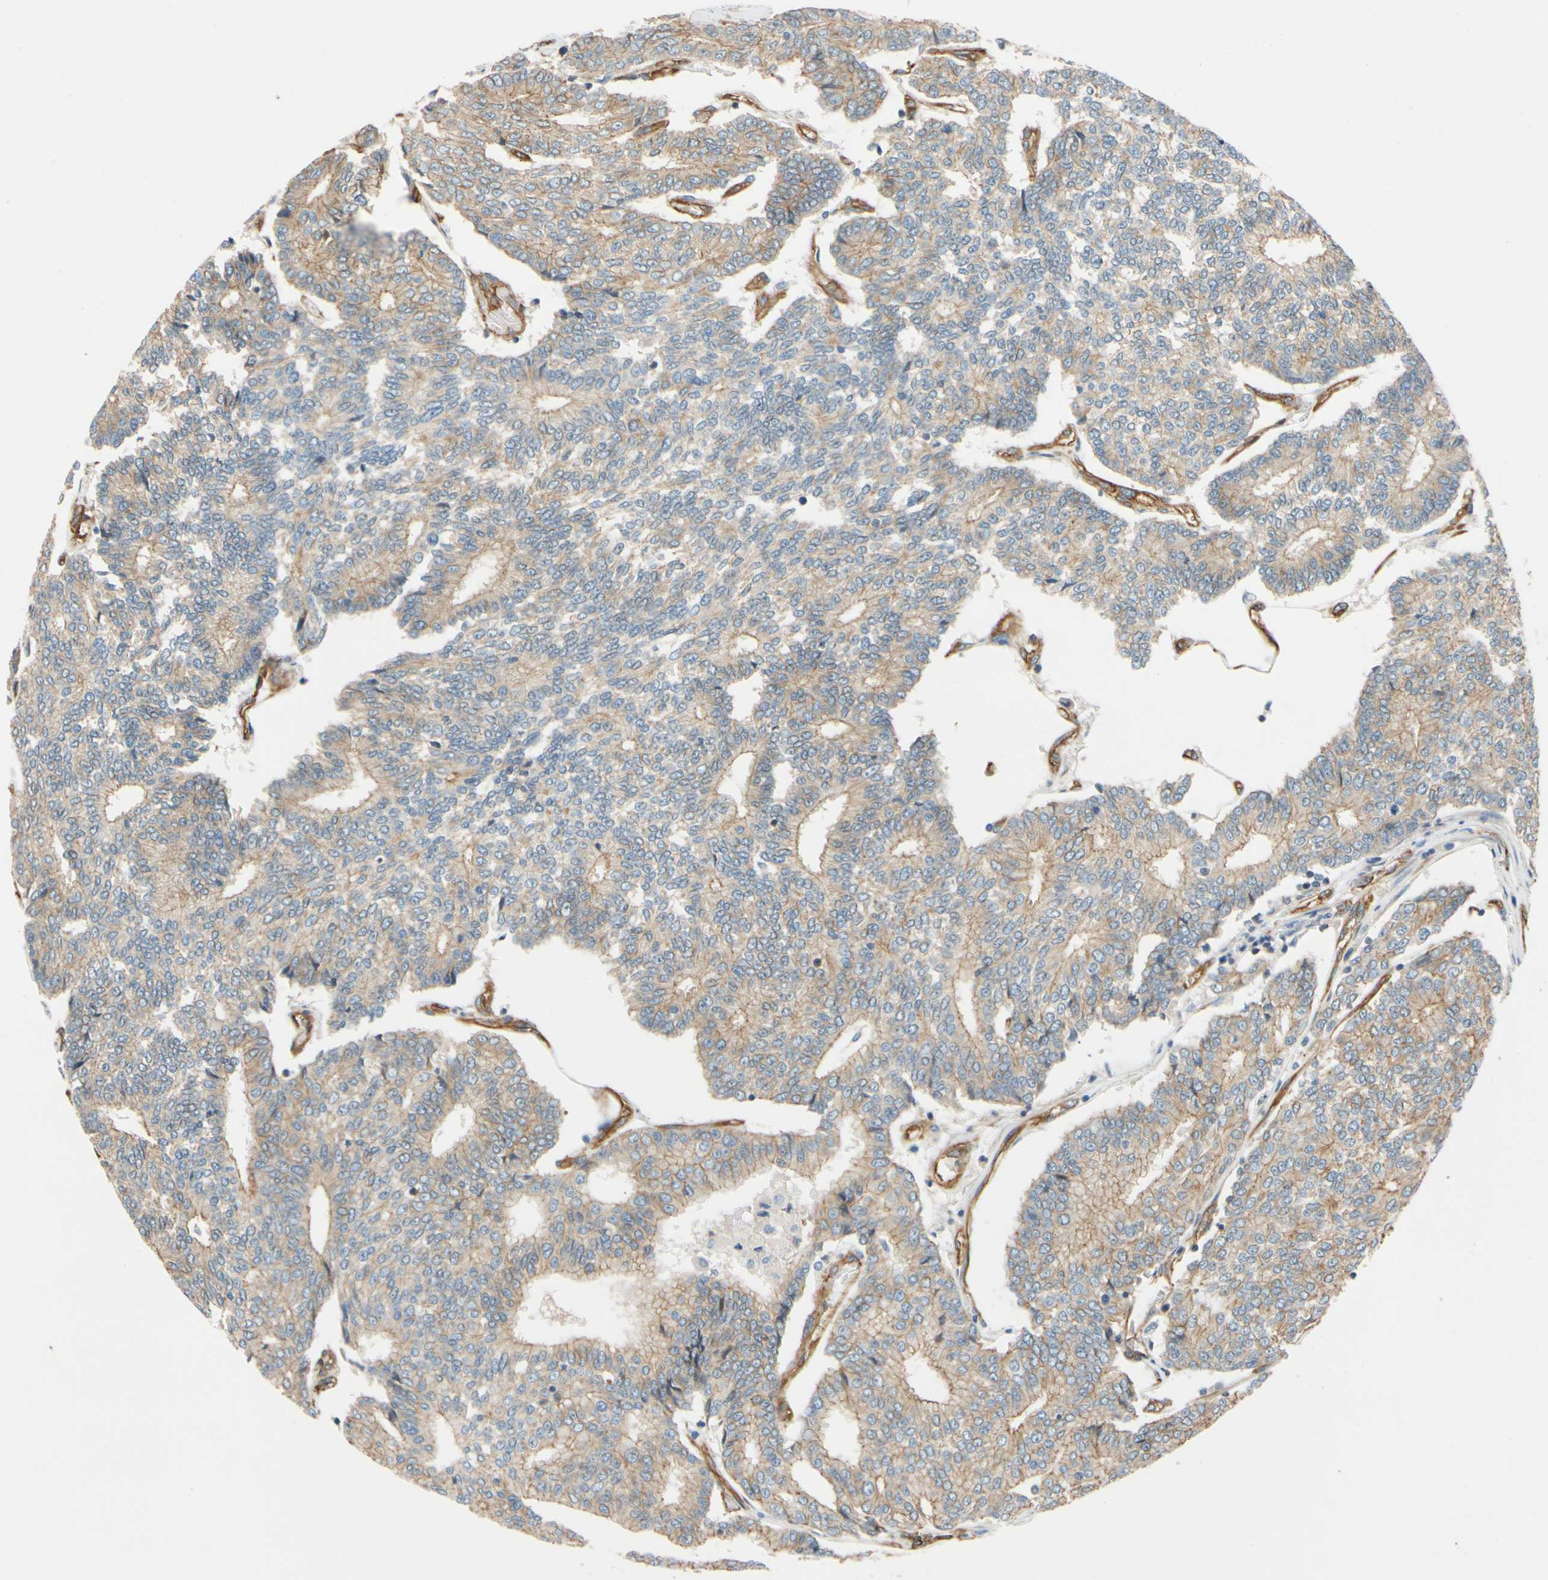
{"staining": {"intensity": "weak", "quantity": "25%-75%", "location": "cytoplasmic/membranous"}, "tissue": "prostate cancer", "cell_type": "Tumor cells", "image_type": "cancer", "snomed": [{"axis": "morphology", "description": "Adenocarcinoma, High grade"}, {"axis": "topography", "description": "Prostate"}], "caption": "Immunohistochemistry of prostate high-grade adenocarcinoma shows low levels of weak cytoplasmic/membranous expression in about 25%-75% of tumor cells.", "gene": "SPTAN1", "patient": {"sex": "male", "age": 55}}